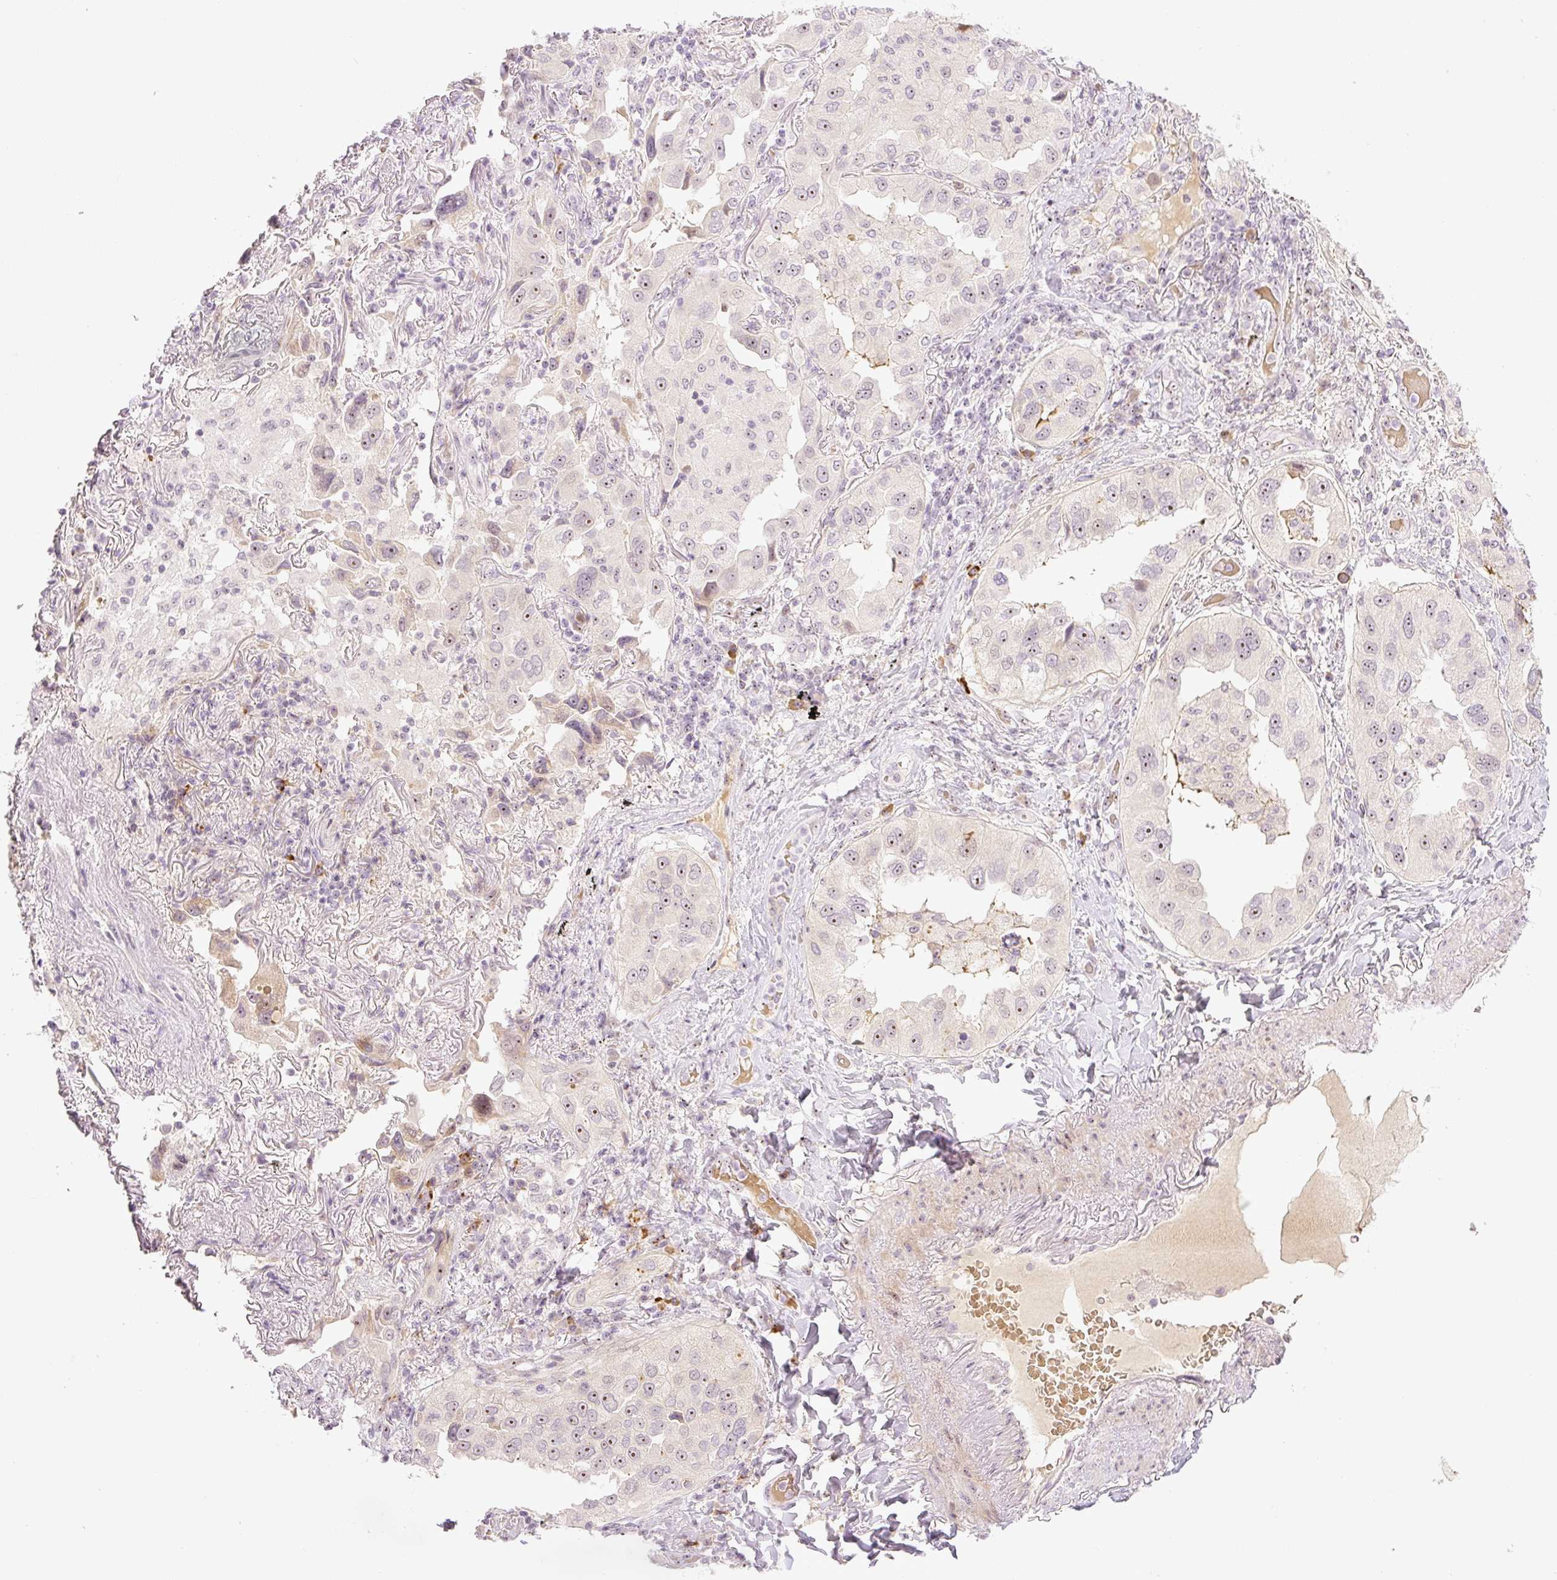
{"staining": {"intensity": "moderate", "quantity": "25%-75%", "location": "nuclear"}, "tissue": "lung cancer", "cell_type": "Tumor cells", "image_type": "cancer", "snomed": [{"axis": "morphology", "description": "Adenocarcinoma, NOS"}, {"axis": "topography", "description": "Lung"}], "caption": "Immunohistochemical staining of lung adenocarcinoma reveals moderate nuclear protein staining in approximately 25%-75% of tumor cells.", "gene": "AAR2", "patient": {"sex": "female", "age": 69}}